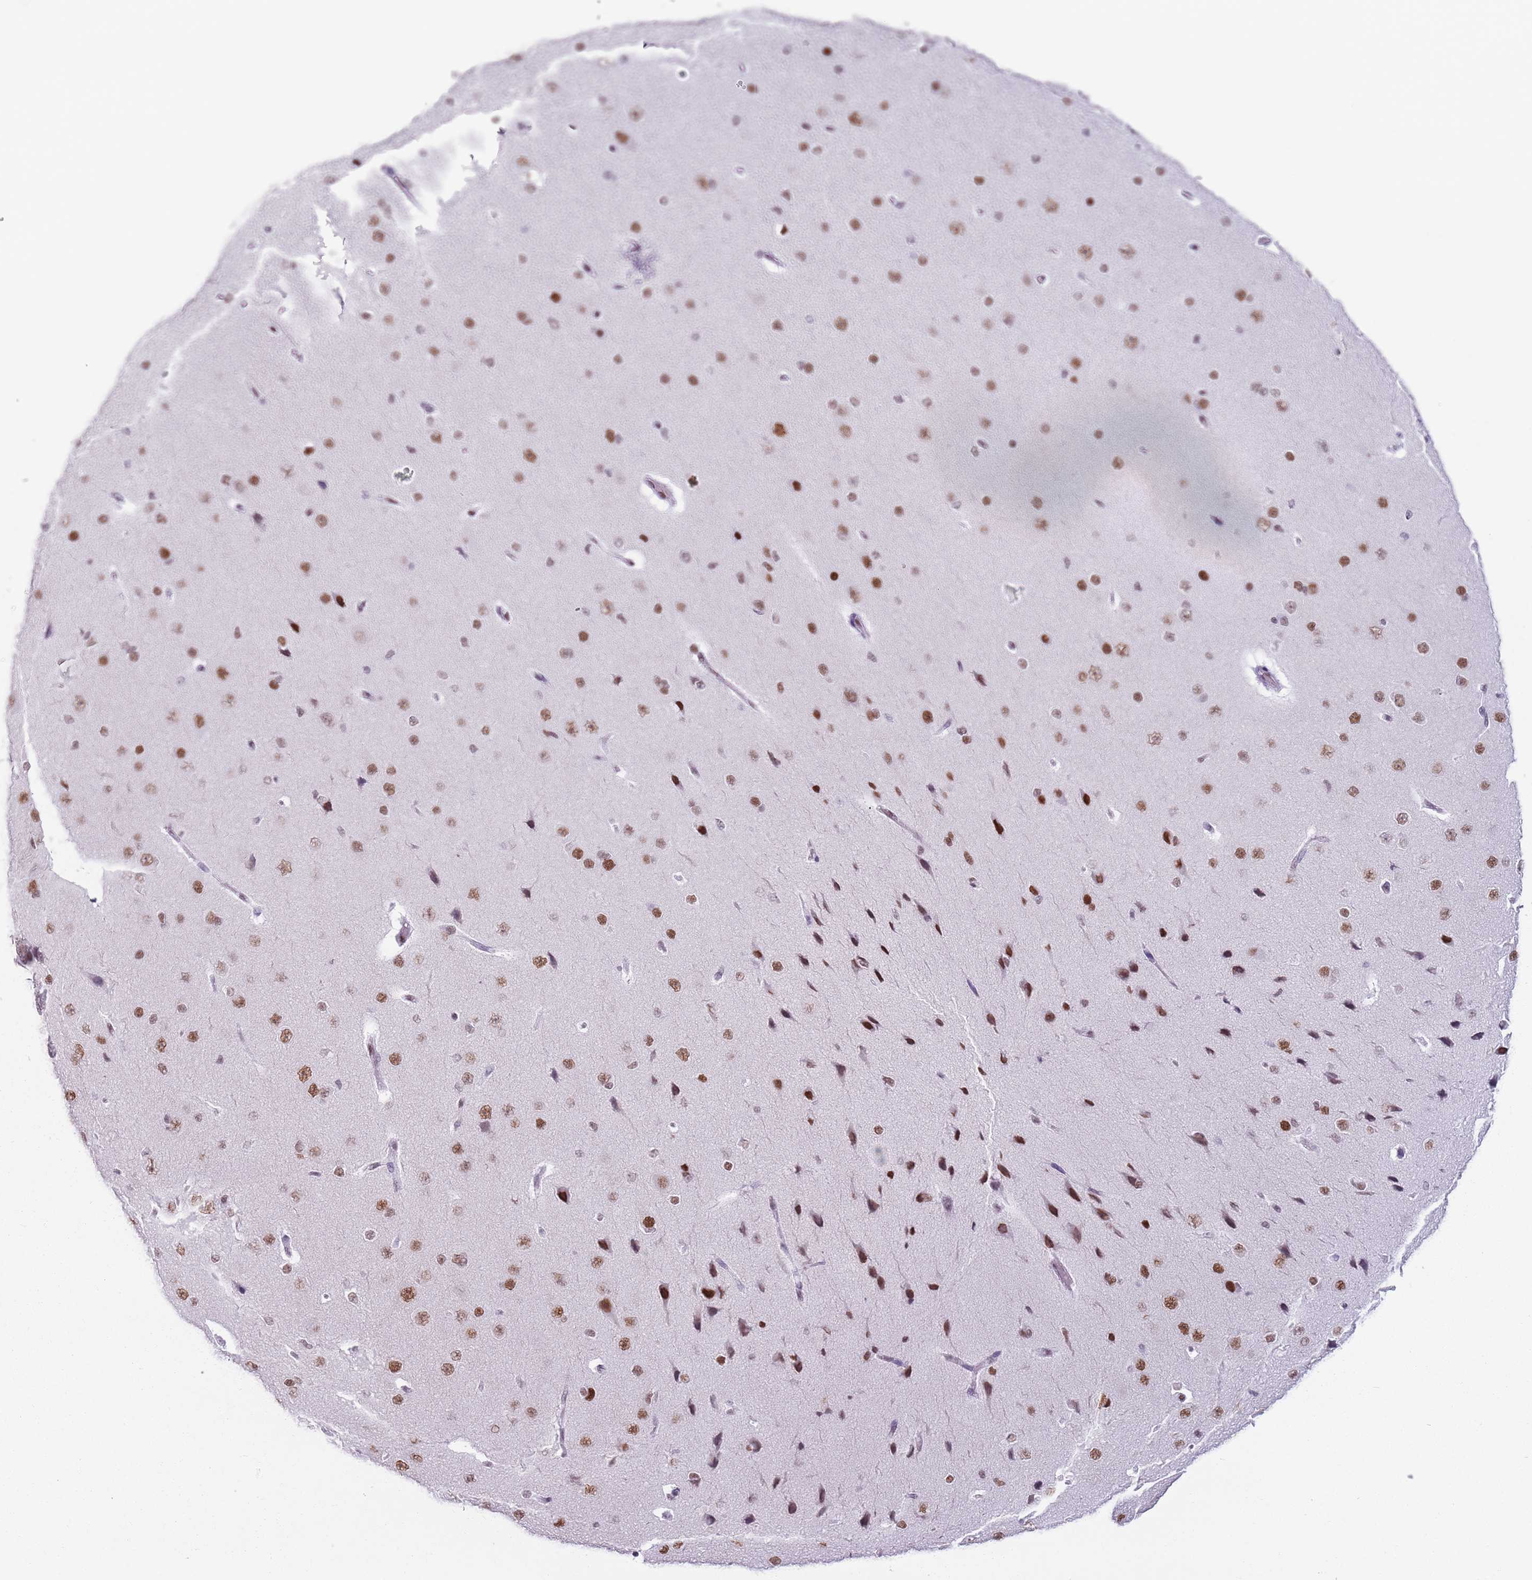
{"staining": {"intensity": "negative", "quantity": "none", "location": "none"}, "tissue": "cerebral cortex", "cell_type": "Endothelial cells", "image_type": "normal", "snomed": [{"axis": "morphology", "description": "Normal tissue, NOS"}, {"axis": "morphology", "description": "Developmental malformation"}, {"axis": "topography", "description": "Cerebral cortex"}], "caption": "DAB immunohistochemical staining of unremarkable human cerebral cortex reveals no significant expression in endothelial cells. (Brightfield microscopy of DAB (3,3'-diaminobenzidine) immunohistochemistry at high magnification).", "gene": "FAM104B", "patient": {"sex": "female", "age": 30}}